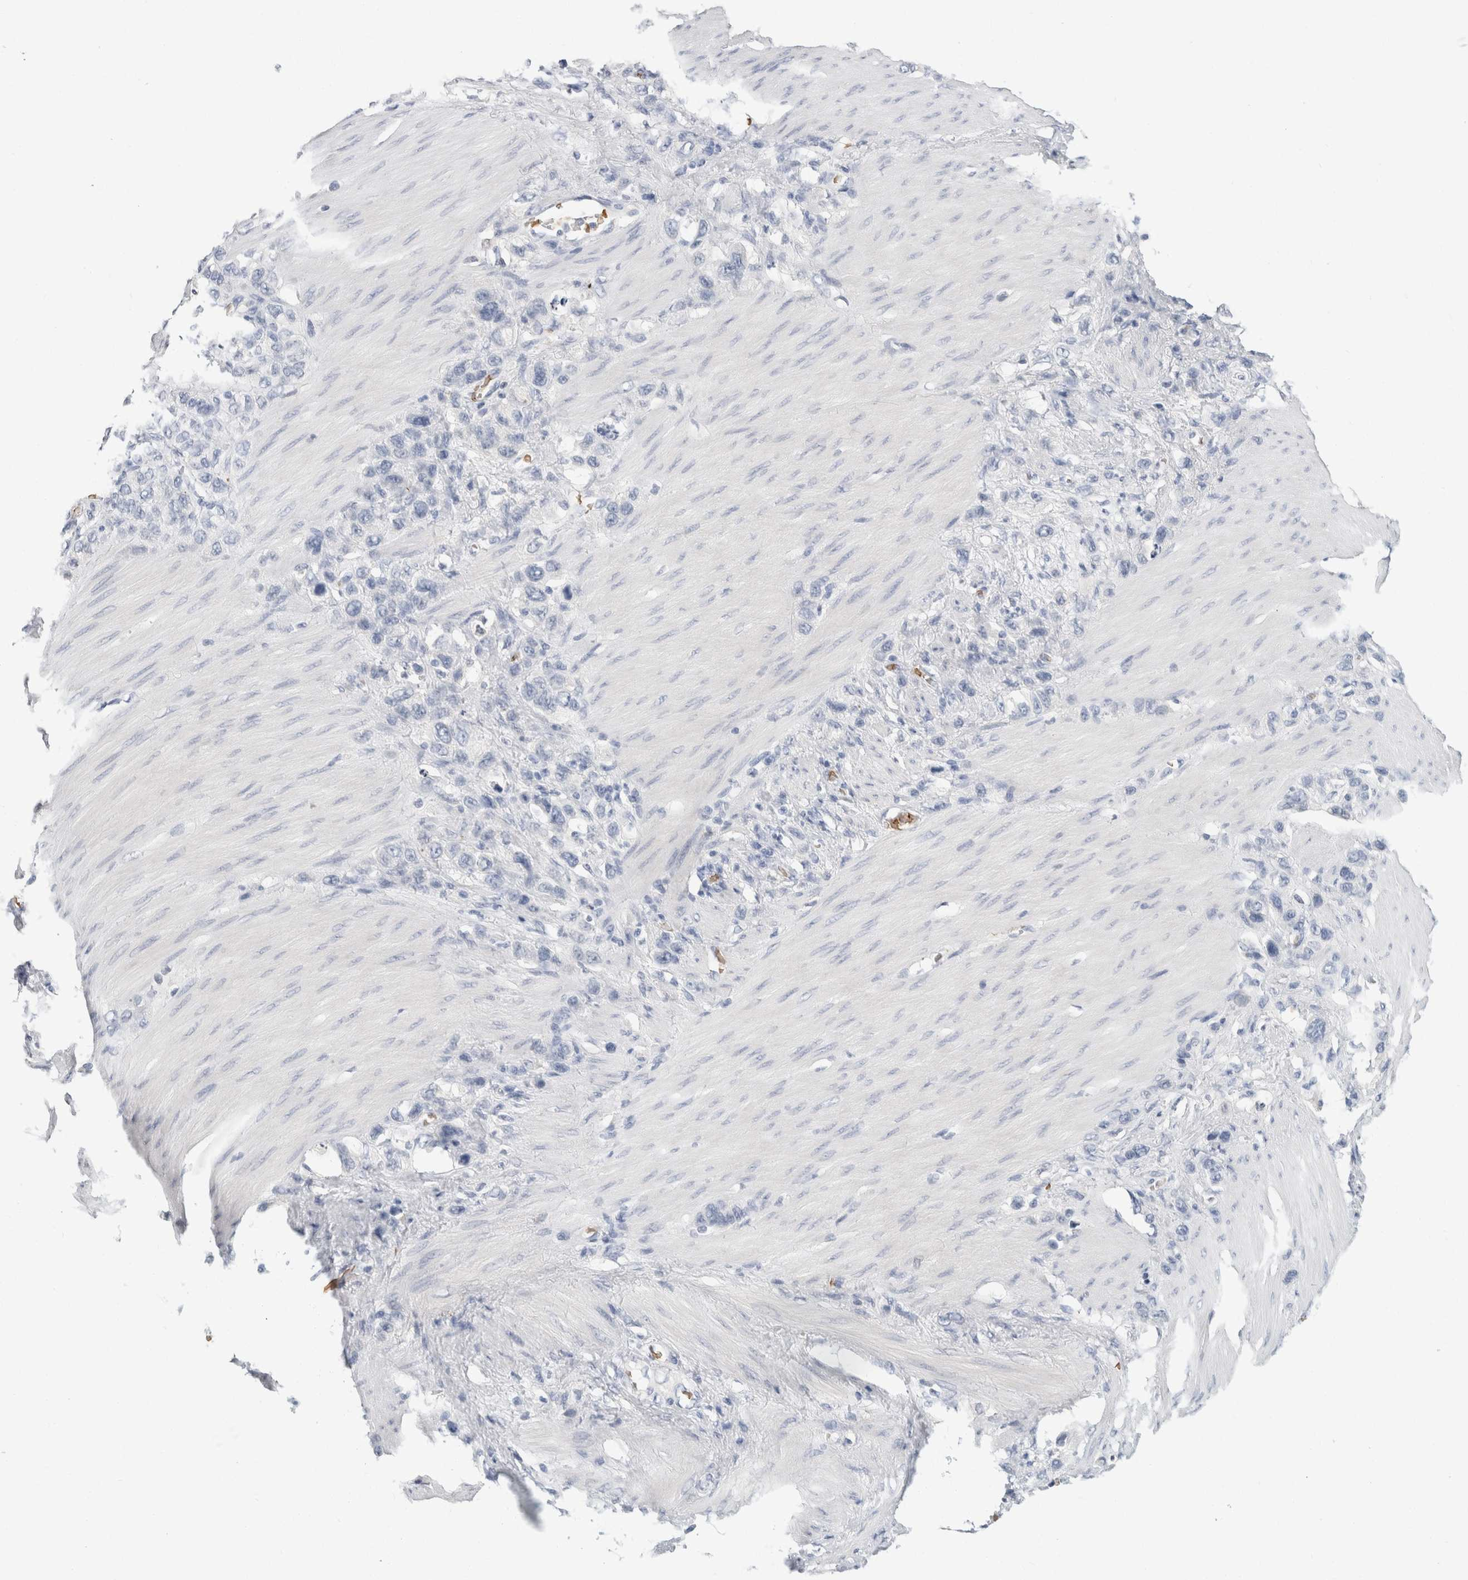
{"staining": {"intensity": "negative", "quantity": "none", "location": "none"}, "tissue": "stomach cancer", "cell_type": "Tumor cells", "image_type": "cancer", "snomed": [{"axis": "morphology", "description": "Adenocarcinoma, NOS"}, {"axis": "morphology", "description": "Adenocarcinoma, High grade"}, {"axis": "topography", "description": "Stomach, upper"}, {"axis": "topography", "description": "Stomach, lower"}], "caption": "This is an immunohistochemistry (IHC) histopathology image of human adenocarcinoma (high-grade) (stomach). There is no positivity in tumor cells.", "gene": "CA1", "patient": {"sex": "female", "age": 65}}